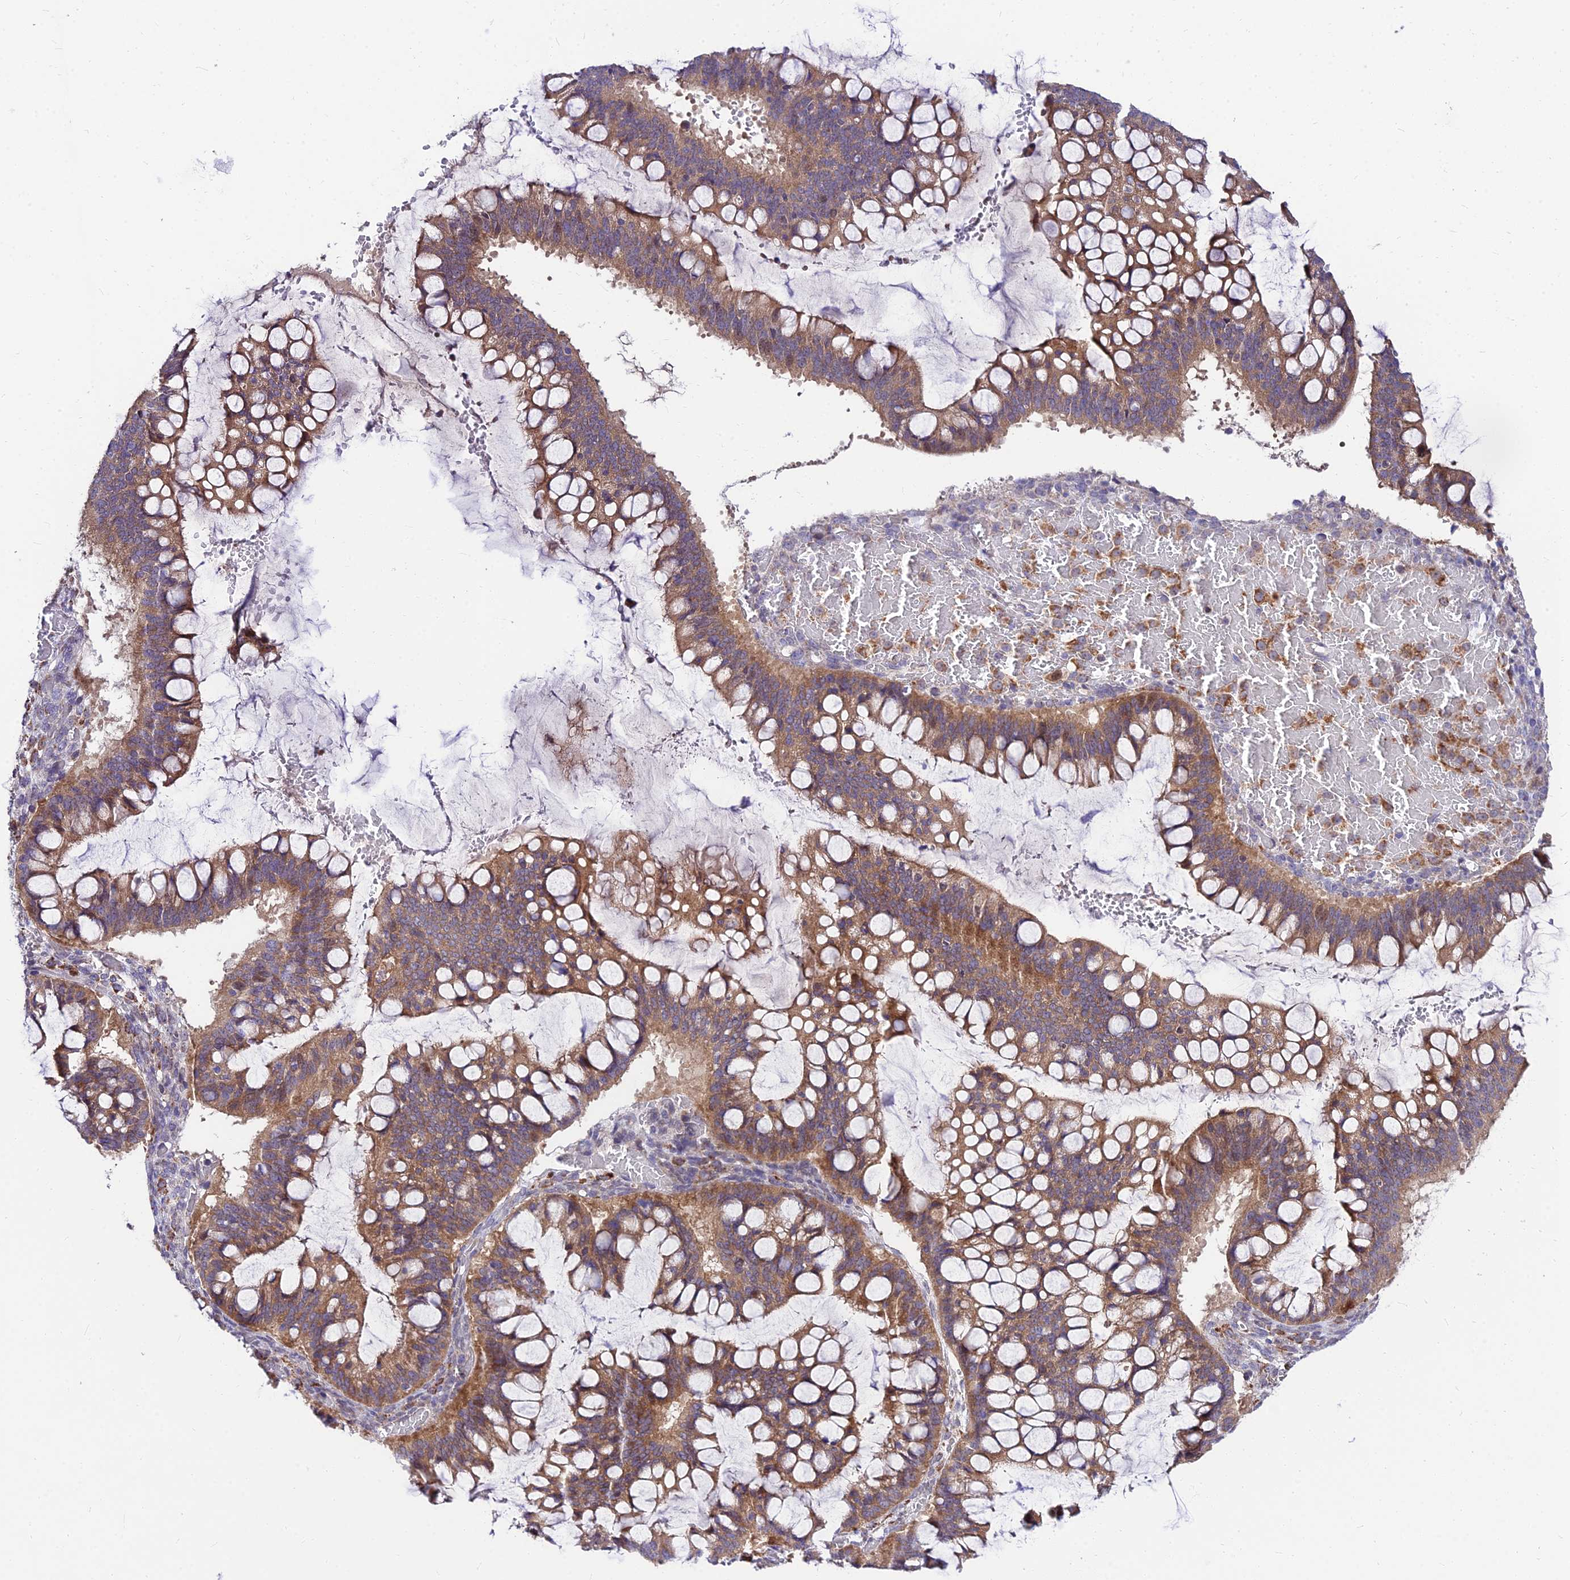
{"staining": {"intensity": "moderate", "quantity": ">75%", "location": "cytoplasmic/membranous"}, "tissue": "ovarian cancer", "cell_type": "Tumor cells", "image_type": "cancer", "snomed": [{"axis": "morphology", "description": "Cystadenocarcinoma, mucinous, NOS"}, {"axis": "topography", "description": "Ovary"}], "caption": "Immunohistochemical staining of ovarian cancer reveals moderate cytoplasmic/membranous protein expression in about >75% of tumor cells. The staining was performed using DAB, with brown indicating positive protein expression. Nuclei are stained blue with hematoxylin.", "gene": "C6orf132", "patient": {"sex": "female", "age": 73}}